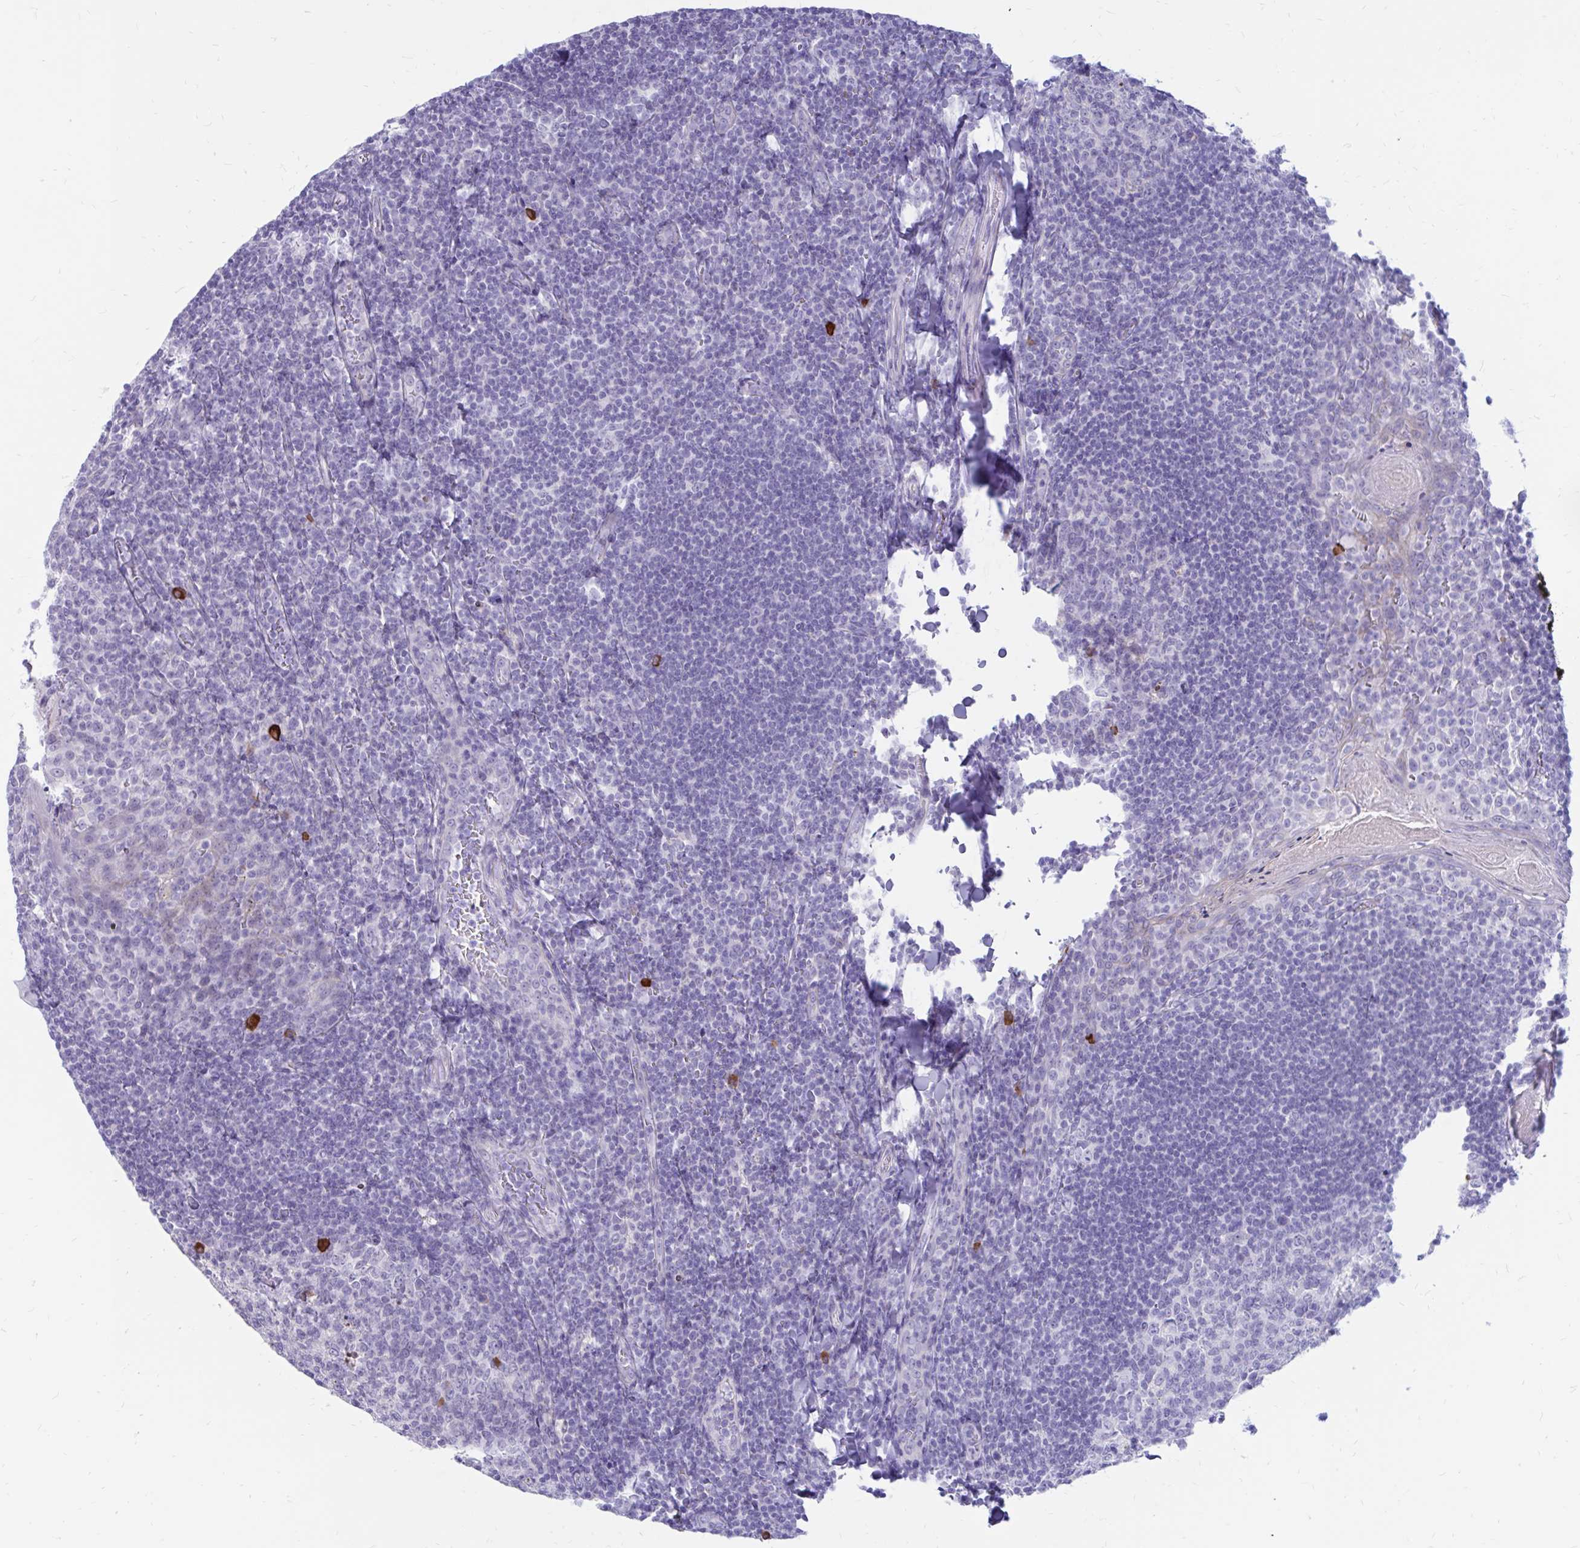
{"staining": {"intensity": "negative", "quantity": "none", "location": "none"}, "tissue": "tonsil", "cell_type": "Germinal center cells", "image_type": "normal", "snomed": [{"axis": "morphology", "description": "Normal tissue, NOS"}, {"axis": "topography", "description": "Tonsil"}], "caption": "The photomicrograph exhibits no staining of germinal center cells in benign tonsil. The staining was performed using DAB to visualize the protein expression in brown, while the nuclei were stained in blue with hematoxylin (Magnification: 20x).", "gene": "IGSF5", "patient": {"sex": "male", "age": 27}}